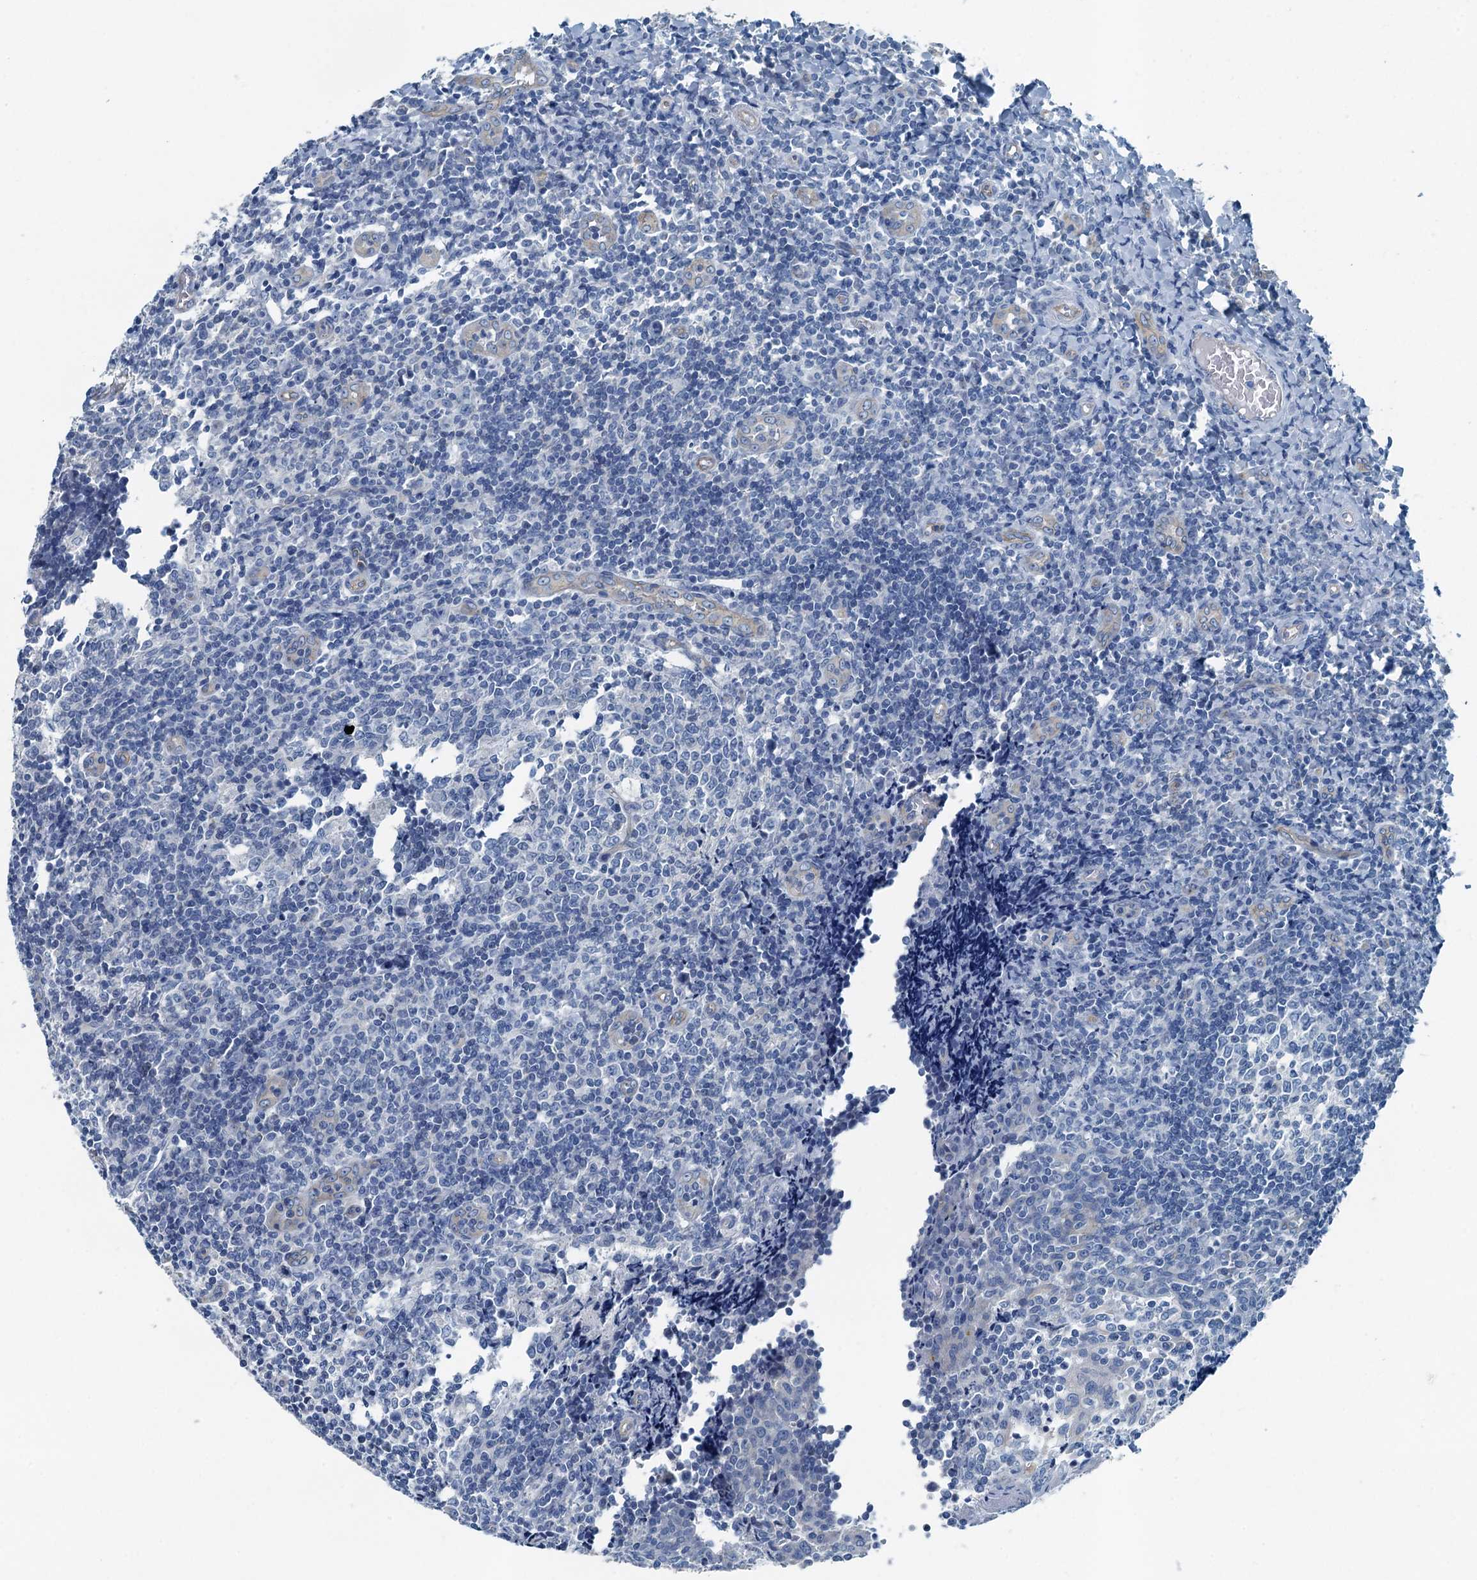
{"staining": {"intensity": "negative", "quantity": "none", "location": "none"}, "tissue": "tonsil", "cell_type": "Germinal center cells", "image_type": "normal", "snomed": [{"axis": "morphology", "description": "Normal tissue, NOS"}, {"axis": "topography", "description": "Tonsil"}], "caption": "A high-resolution micrograph shows IHC staining of unremarkable tonsil, which demonstrates no significant expression in germinal center cells.", "gene": "GFOD2", "patient": {"sex": "female", "age": 19}}